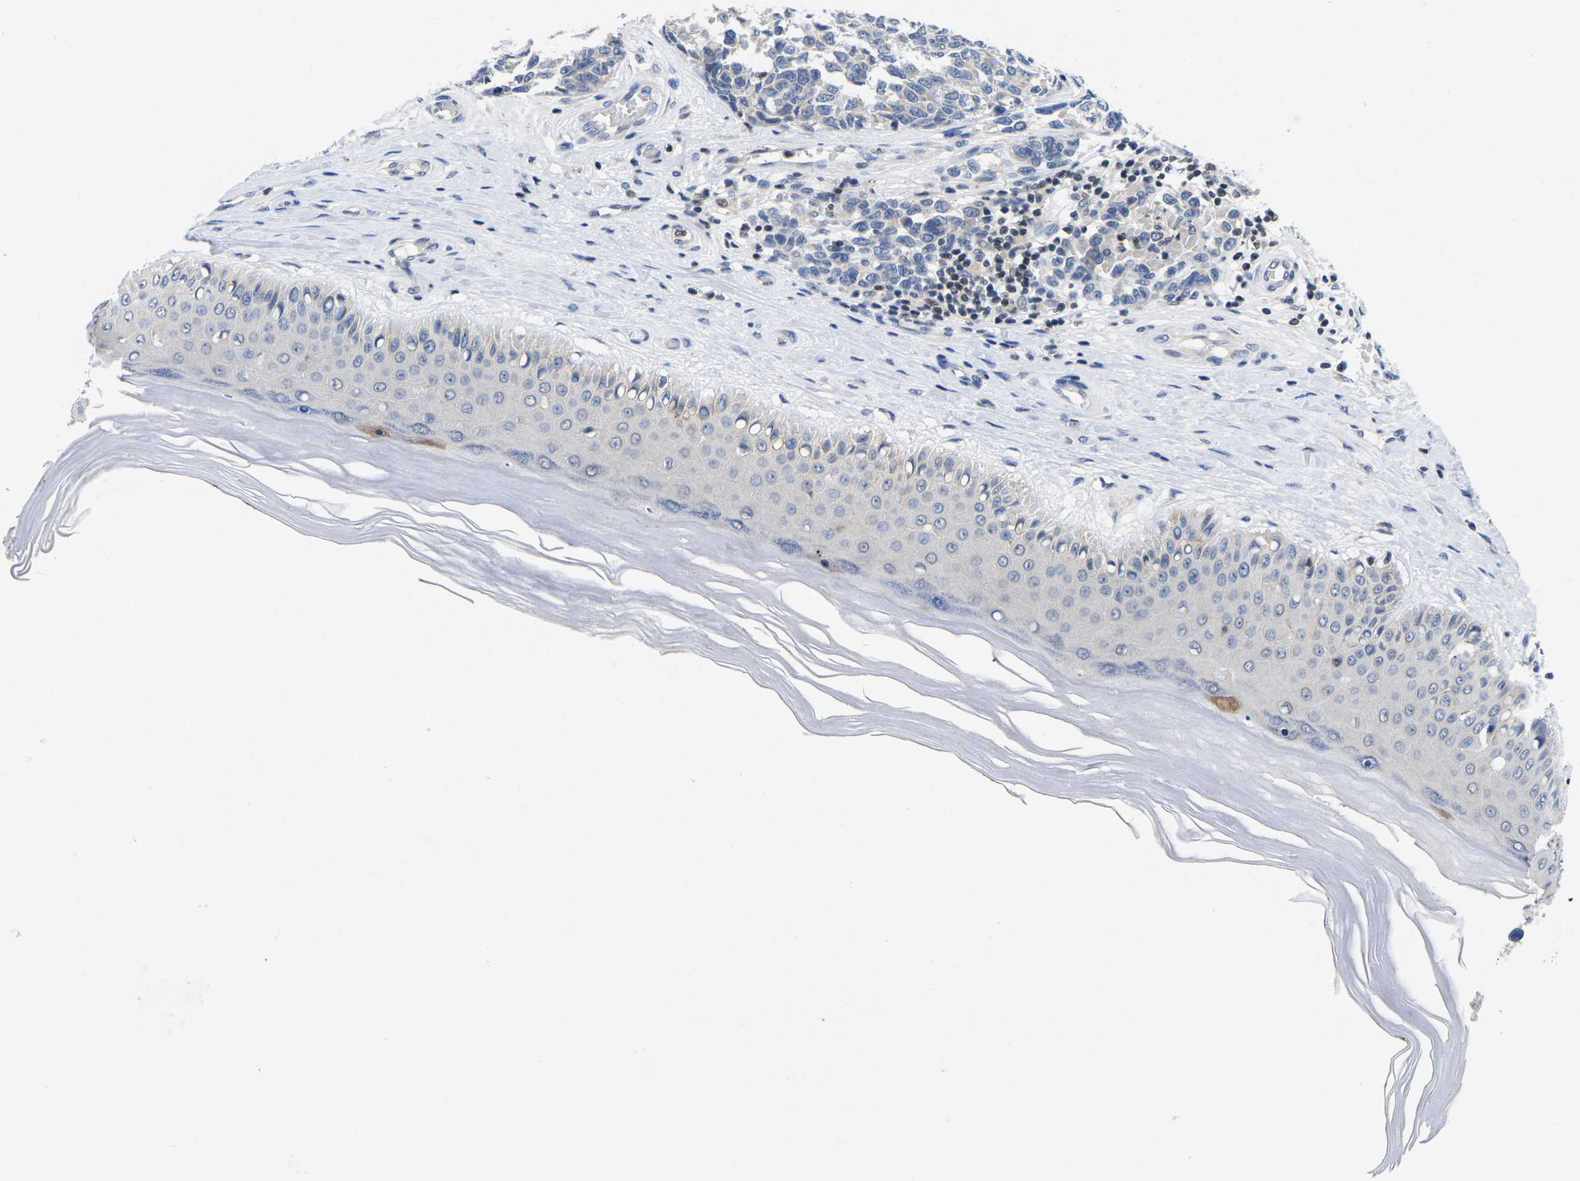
{"staining": {"intensity": "negative", "quantity": "none", "location": "none"}, "tissue": "melanoma", "cell_type": "Tumor cells", "image_type": "cancer", "snomed": [{"axis": "morphology", "description": "Malignant melanoma, NOS"}, {"axis": "topography", "description": "Skin"}], "caption": "DAB immunohistochemical staining of melanoma reveals no significant staining in tumor cells.", "gene": "IKZF1", "patient": {"sex": "female", "age": 64}}